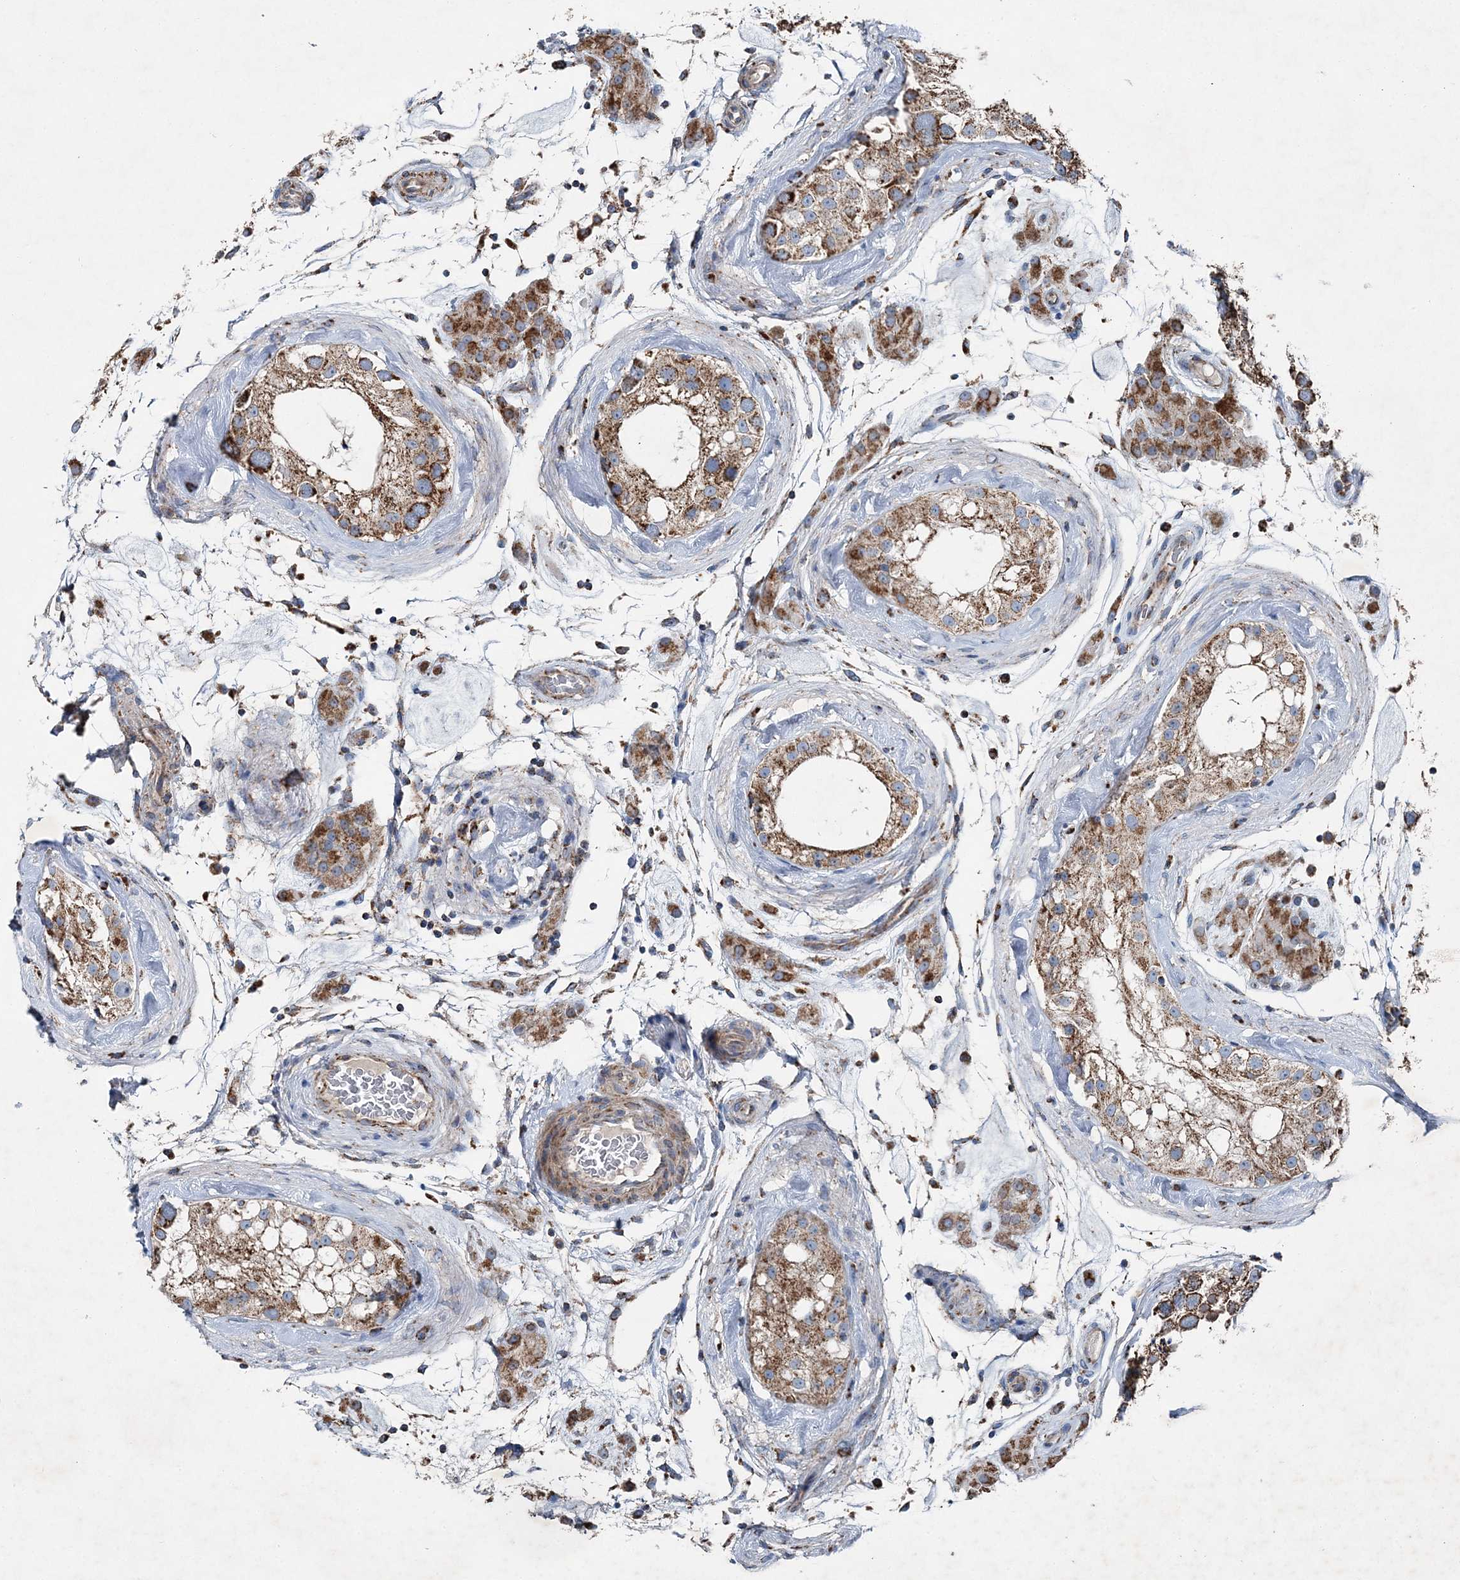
{"staining": {"intensity": "strong", "quantity": ">75%", "location": "cytoplasmic/membranous"}, "tissue": "testis", "cell_type": "Cells in seminiferous ducts", "image_type": "normal", "snomed": [{"axis": "morphology", "description": "Normal tissue, NOS"}, {"axis": "topography", "description": "Testis"}], "caption": "Protein positivity by immunohistochemistry (IHC) reveals strong cytoplasmic/membranous expression in approximately >75% of cells in seminiferous ducts in unremarkable testis.", "gene": "SPAG16", "patient": {"sex": "male", "age": 46}}